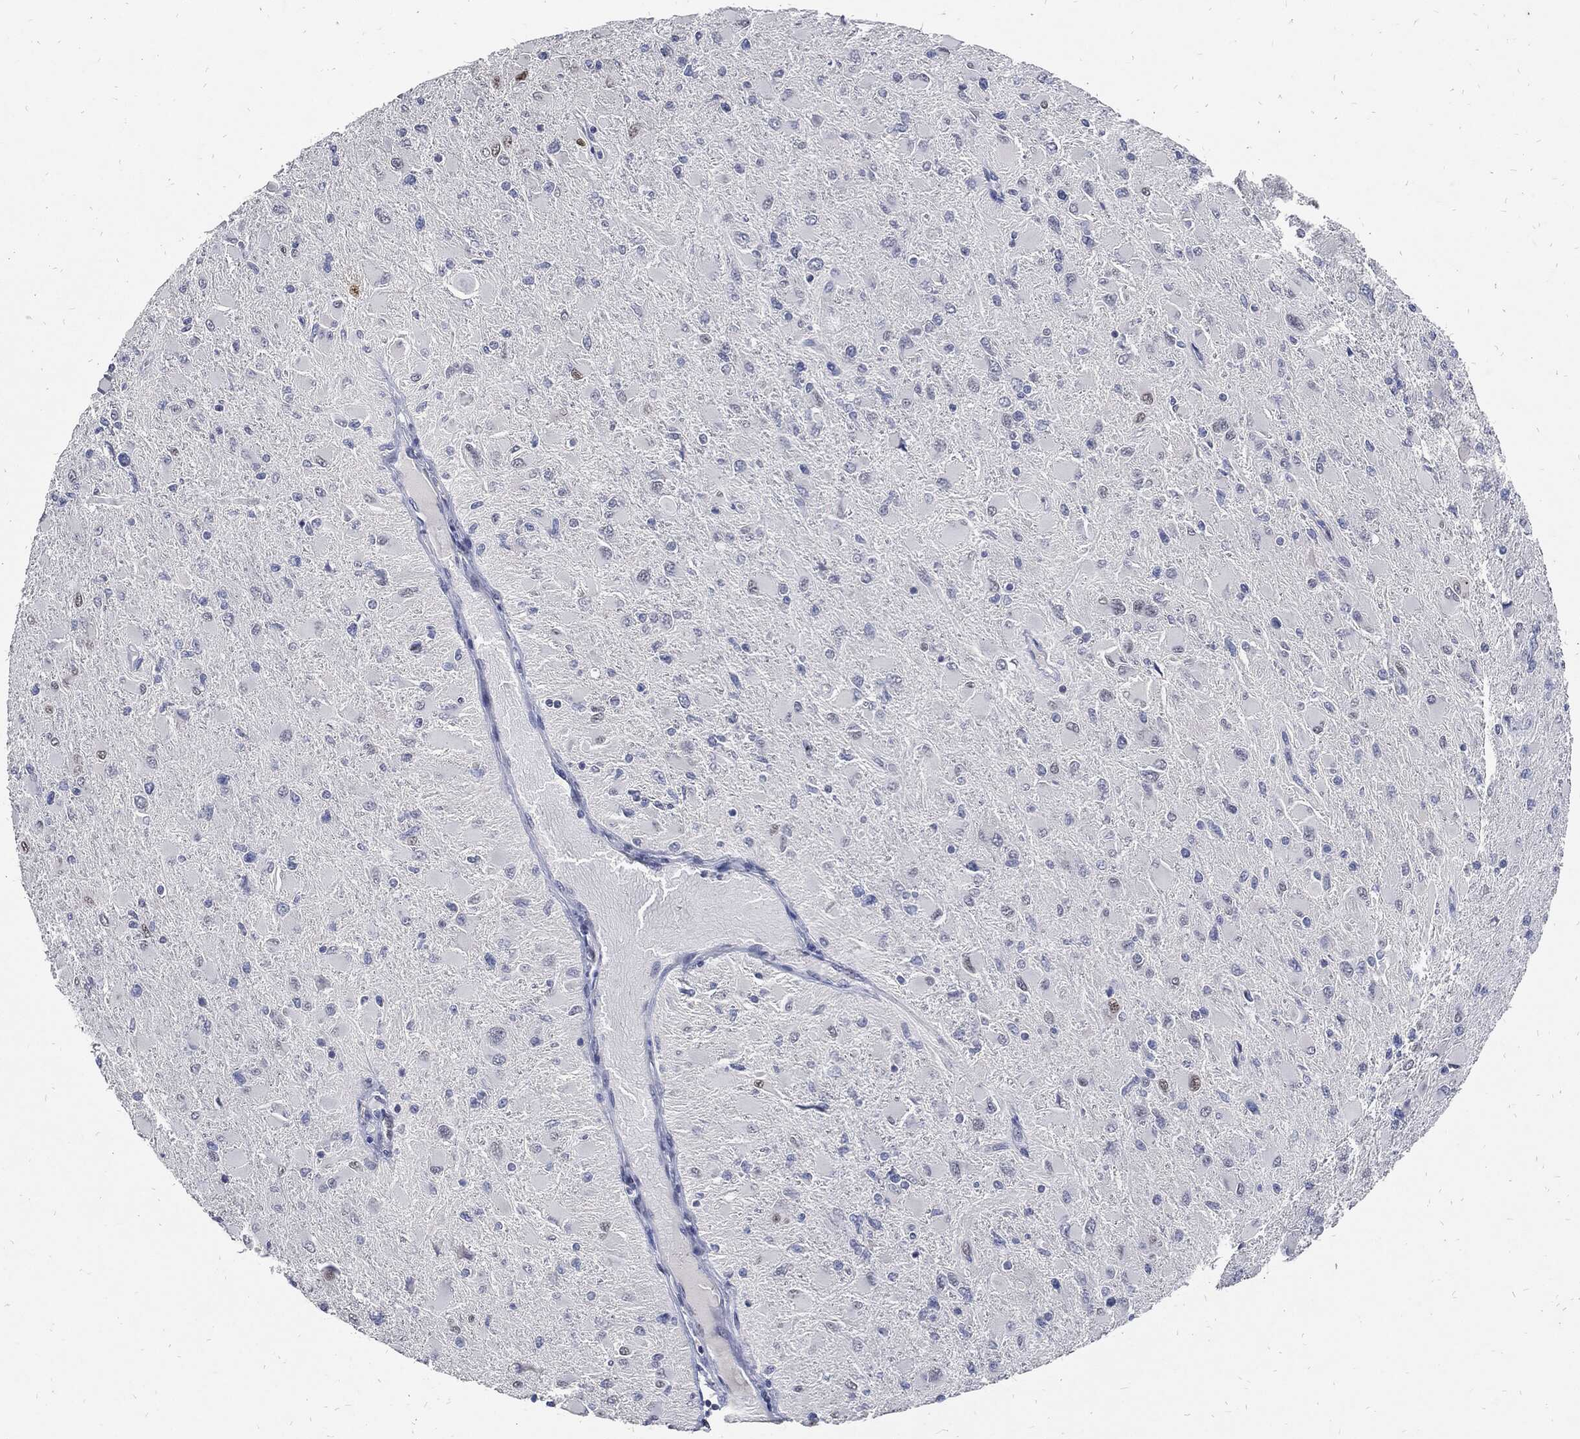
{"staining": {"intensity": "negative", "quantity": "none", "location": "none"}, "tissue": "glioma", "cell_type": "Tumor cells", "image_type": "cancer", "snomed": [{"axis": "morphology", "description": "Glioma, malignant, High grade"}, {"axis": "topography", "description": "Cerebral cortex"}], "caption": "Tumor cells show no significant protein staining in high-grade glioma (malignant).", "gene": "JUN", "patient": {"sex": "female", "age": 36}}